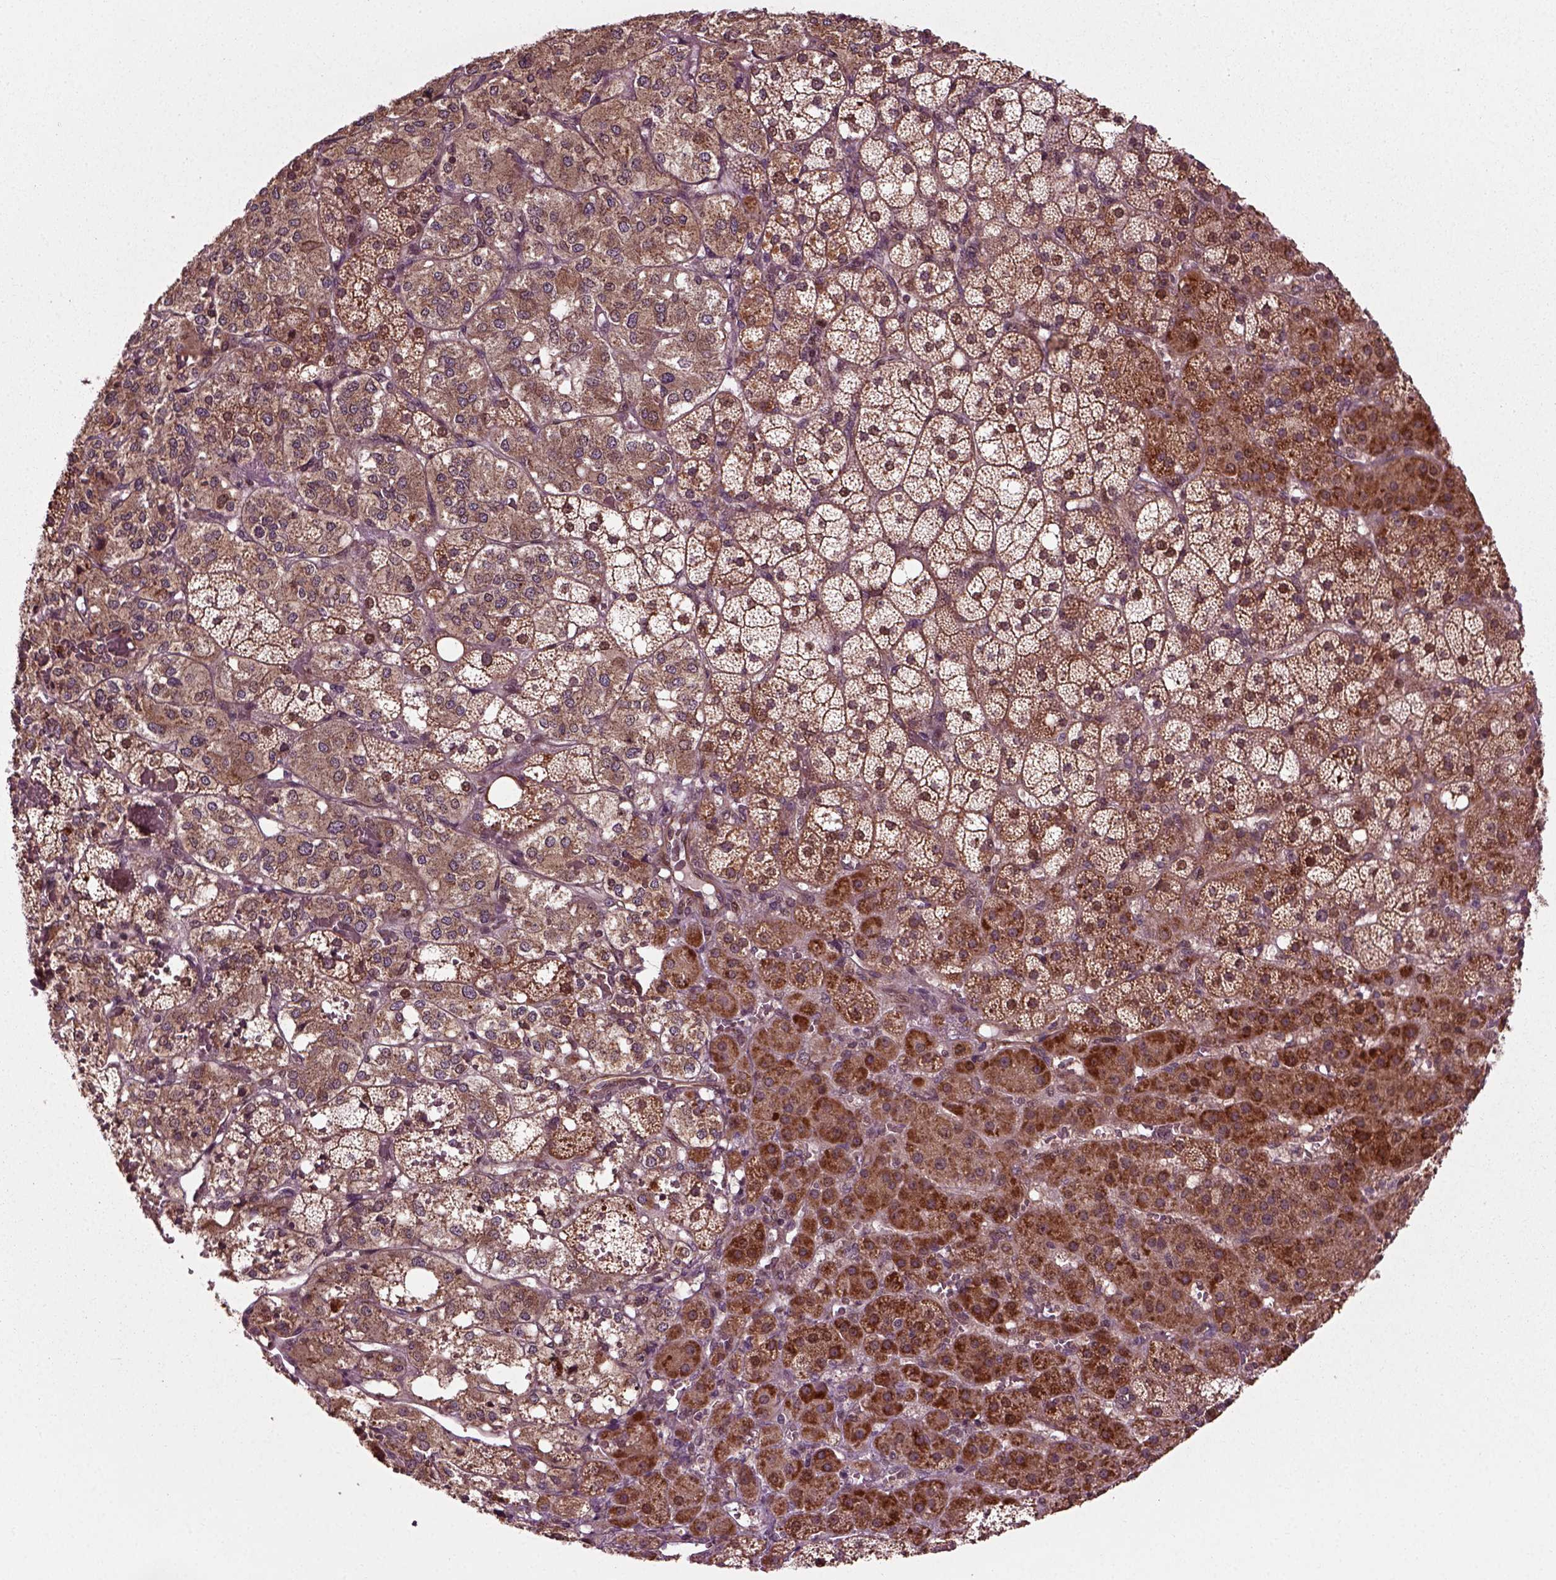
{"staining": {"intensity": "strong", "quantity": ">75%", "location": "cytoplasmic/membranous"}, "tissue": "adrenal gland", "cell_type": "Glandular cells", "image_type": "normal", "snomed": [{"axis": "morphology", "description": "Normal tissue, NOS"}, {"axis": "topography", "description": "Adrenal gland"}], "caption": "IHC photomicrograph of benign human adrenal gland stained for a protein (brown), which reveals high levels of strong cytoplasmic/membranous staining in approximately >75% of glandular cells.", "gene": "PLCD3", "patient": {"sex": "male", "age": 53}}